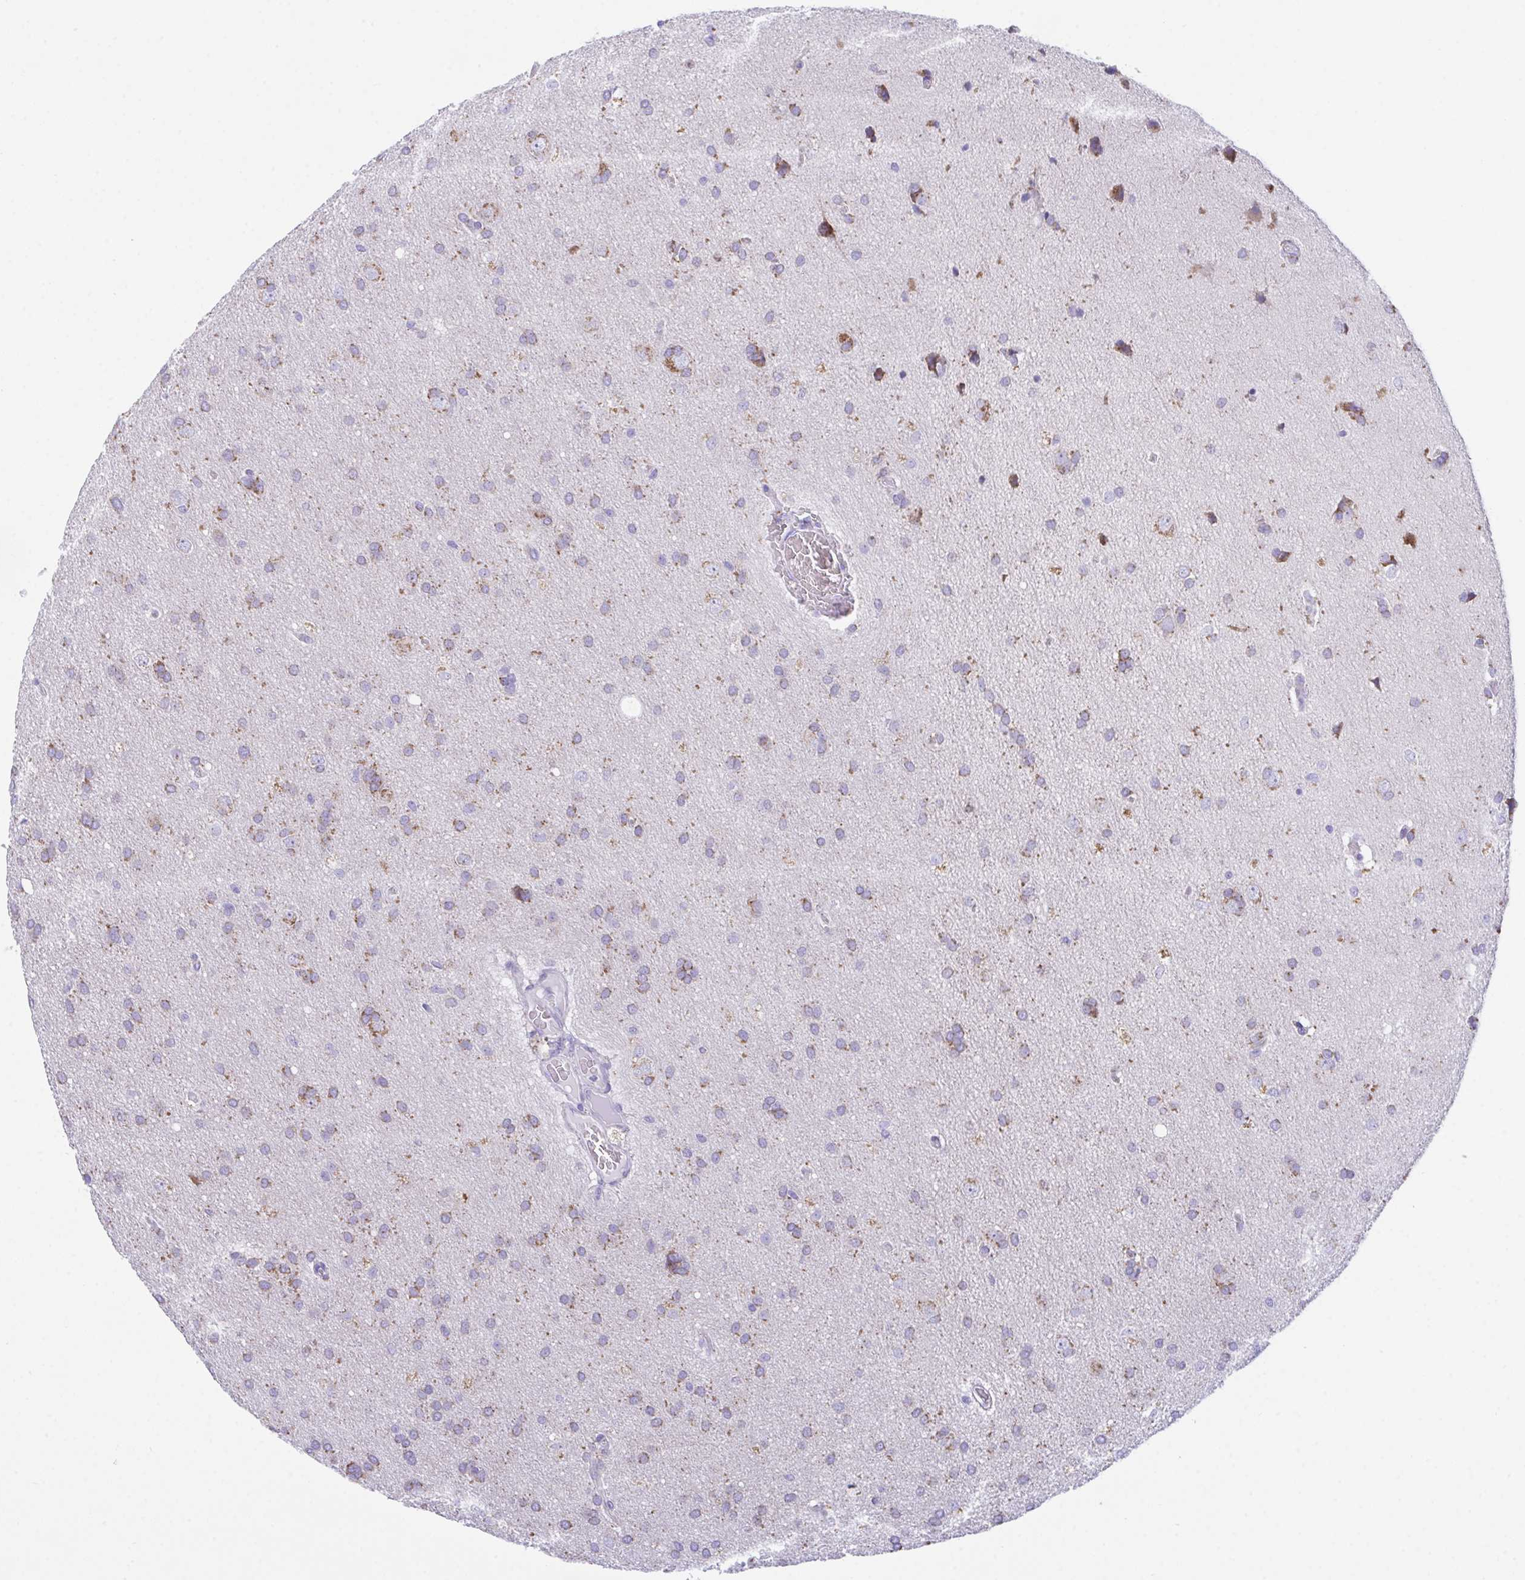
{"staining": {"intensity": "moderate", "quantity": "25%-75%", "location": "cytoplasmic/membranous"}, "tissue": "glioma", "cell_type": "Tumor cells", "image_type": "cancer", "snomed": [{"axis": "morphology", "description": "Glioma, malignant, Low grade"}, {"axis": "topography", "description": "Brain"}], "caption": "Immunohistochemical staining of human low-grade glioma (malignant) demonstrates medium levels of moderate cytoplasmic/membranous protein positivity in about 25%-75% of tumor cells.", "gene": "TMEM106B", "patient": {"sex": "female", "age": 54}}